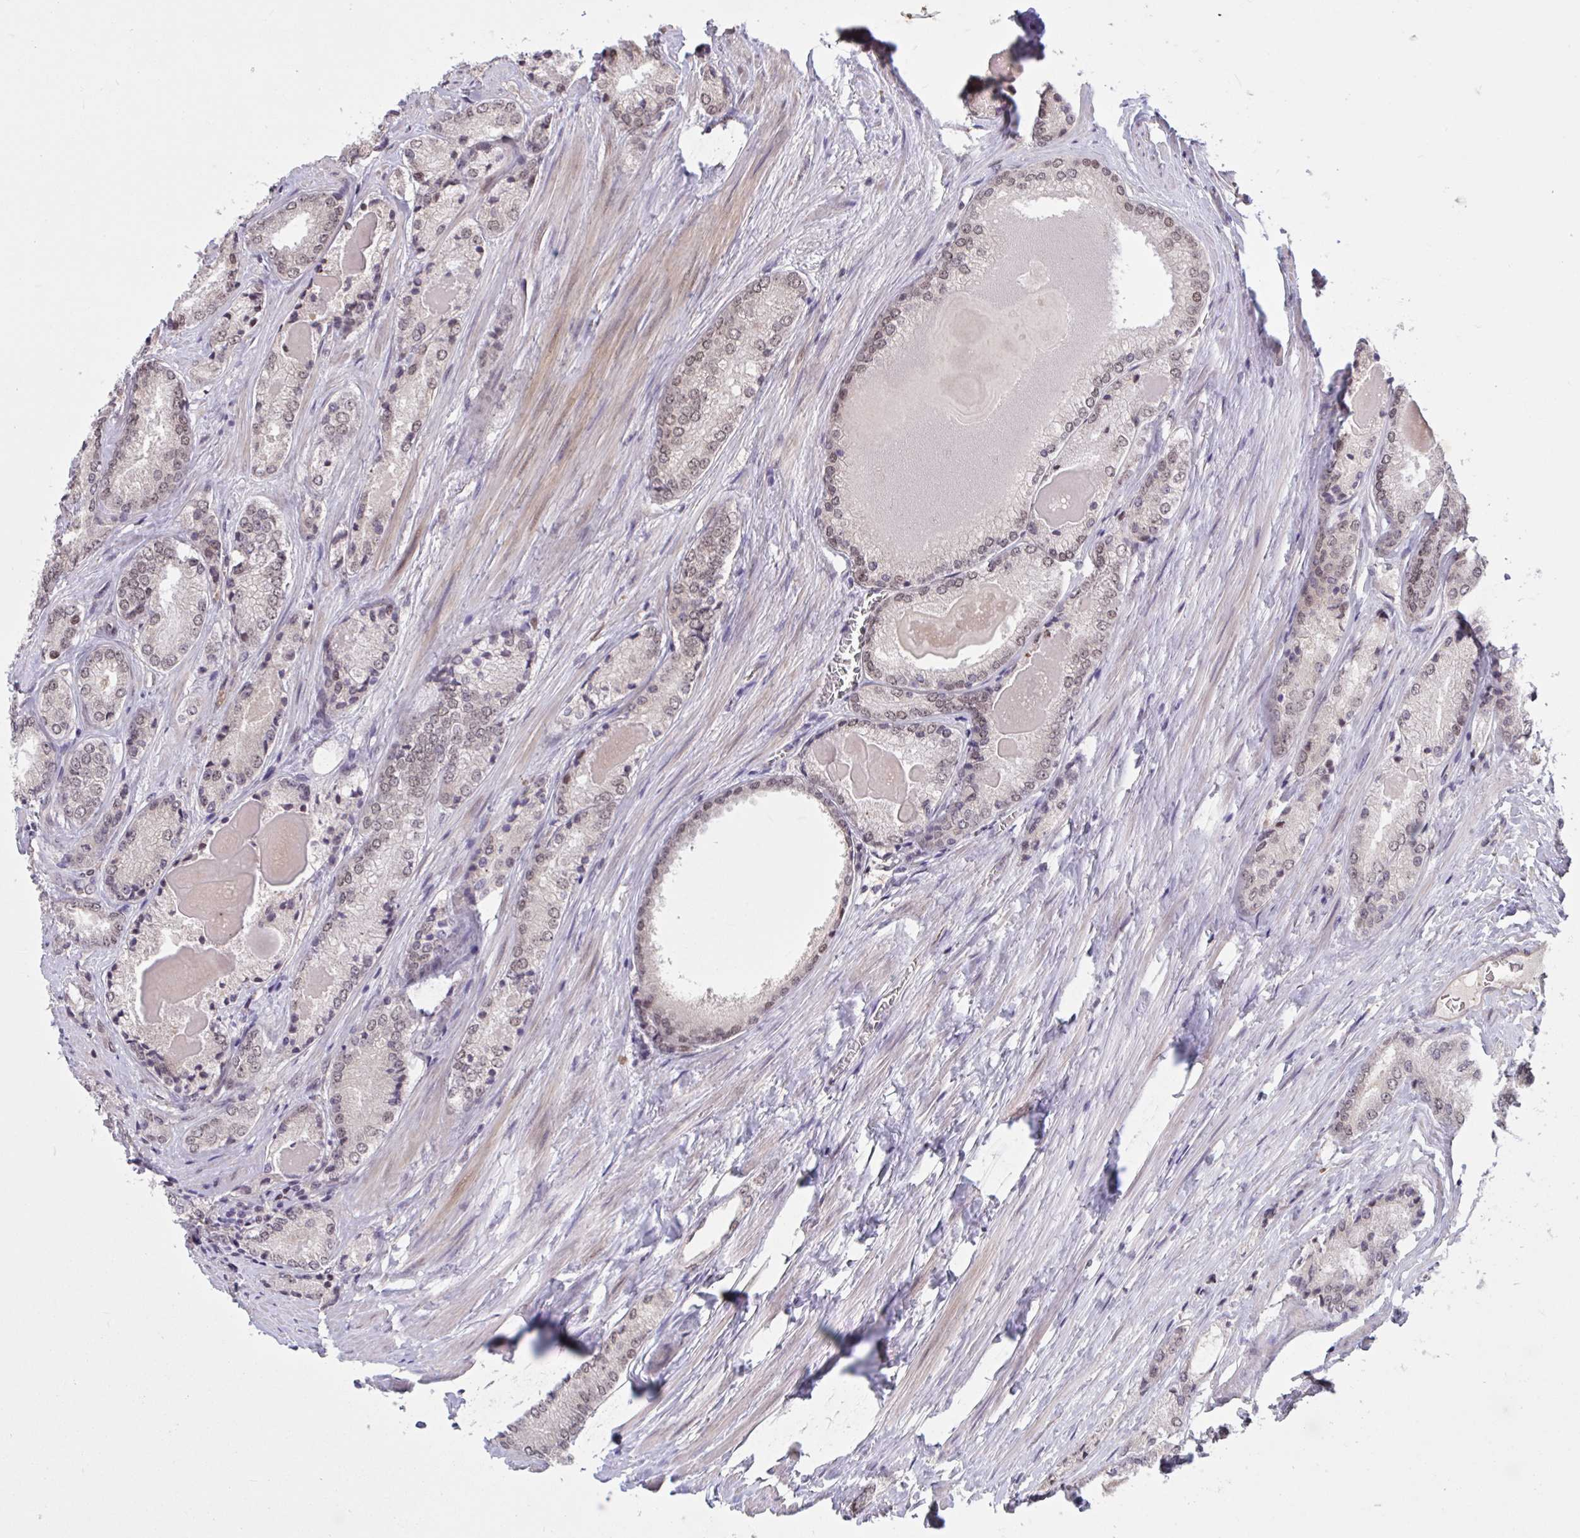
{"staining": {"intensity": "weak", "quantity": ">75%", "location": "nuclear"}, "tissue": "prostate cancer", "cell_type": "Tumor cells", "image_type": "cancer", "snomed": [{"axis": "morphology", "description": "Adenocarcinoma, NOS"}, {"axis": "morphology", "description": "Adenocarcinoma, Low grade"}, {"axis": "topography", "description": "Prostate"}], "caption": "Human prostate cancer stained for a protein (brown) shows weak nuclear positive staining in approximately >75% of tumor cells.", "gene": "ZNF414", "patient": {"sex": "male", "age": 68}}